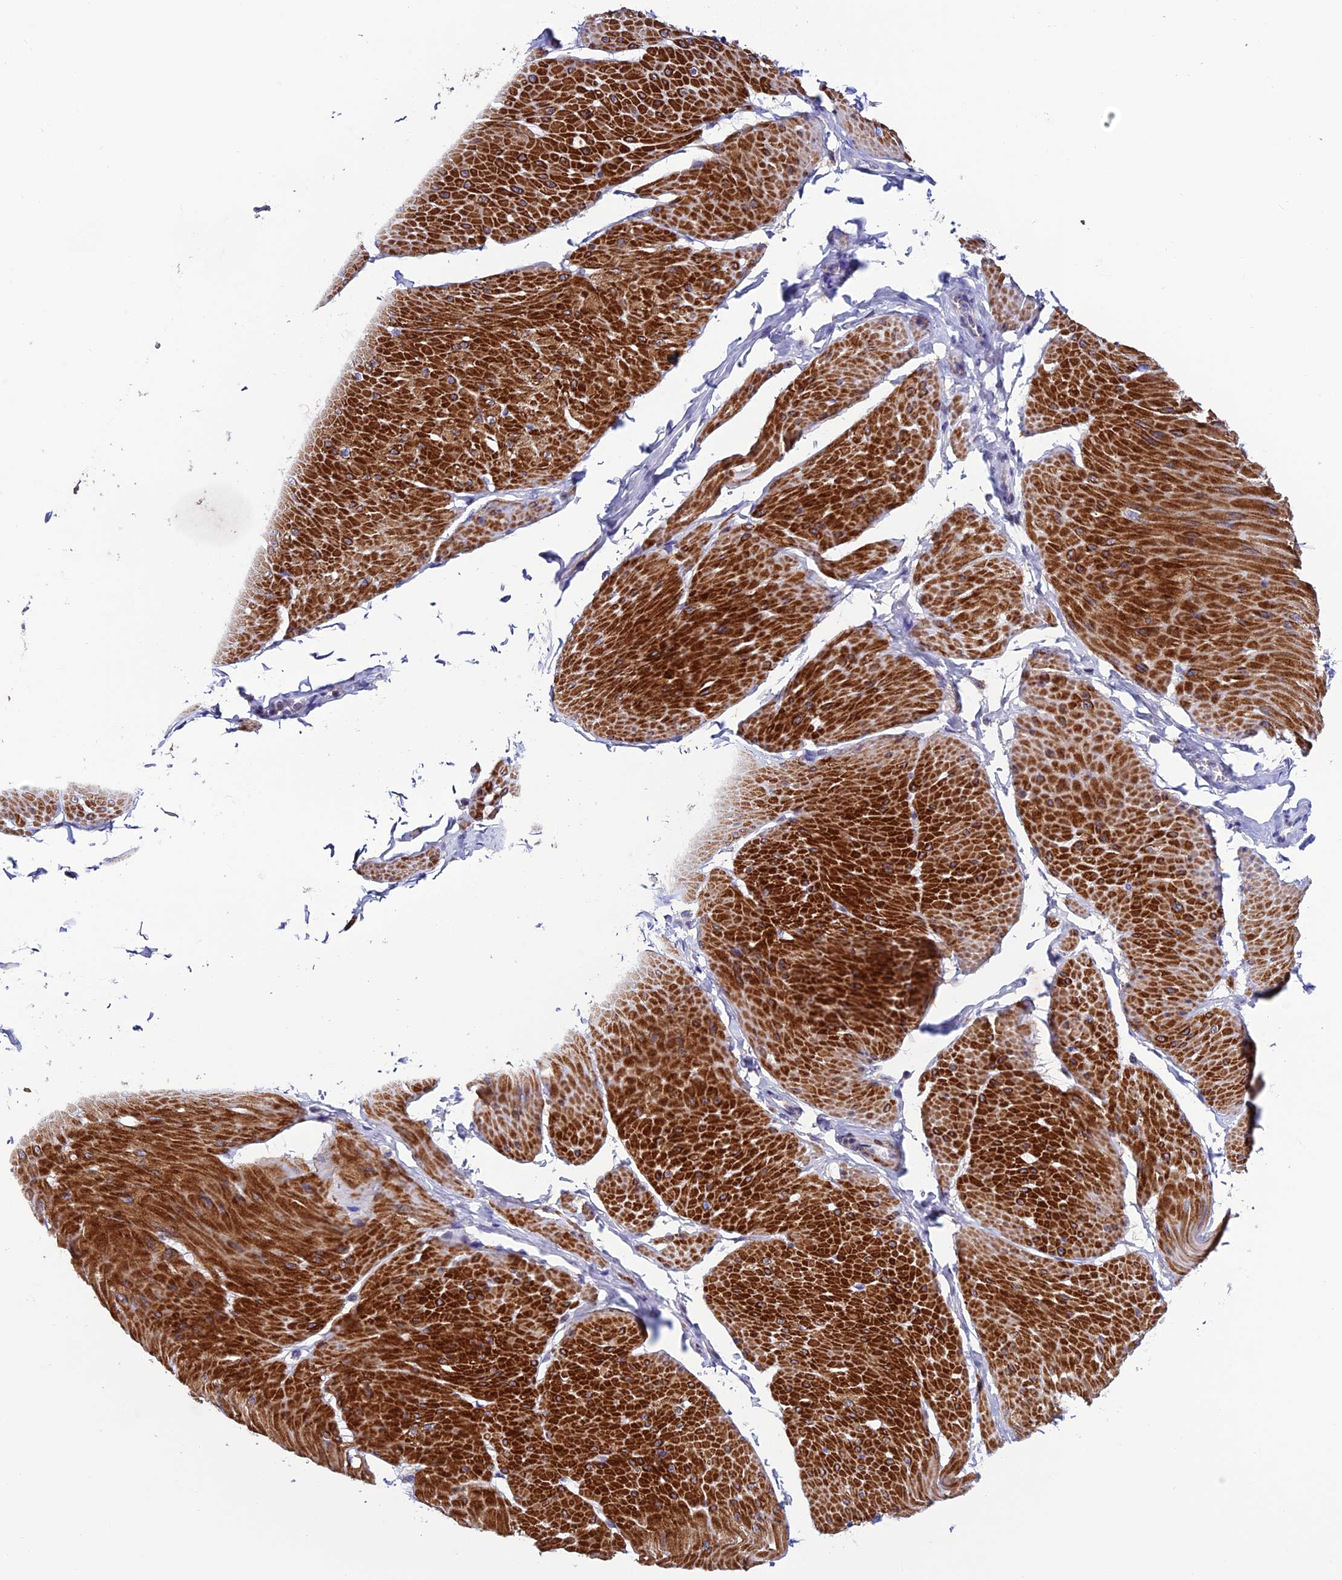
{"staining": {"intensity": "strong", "quantity": ">75%", "location": "cytoplasmic/membranous"}, "tissue": "smooth muscle", "cell_type": "Smooth muscle cells", "image_type": "normal", "snomed": [{"axis": "morphology", "description": "Urothelial carcinoma, High grade"}, {"axis": "topography", "description": "Urinary bladder"}], "caption": "Protein analysis of normal smooth muscle exhibits strong cytoplasmic/membranous staining in approximately >75% of smooth muscle cells. (DAB = brown stain, brightfield microscopy at high magnification).", "gene": "FAM178B", "patient": {"sex": "male", "age": 46}}